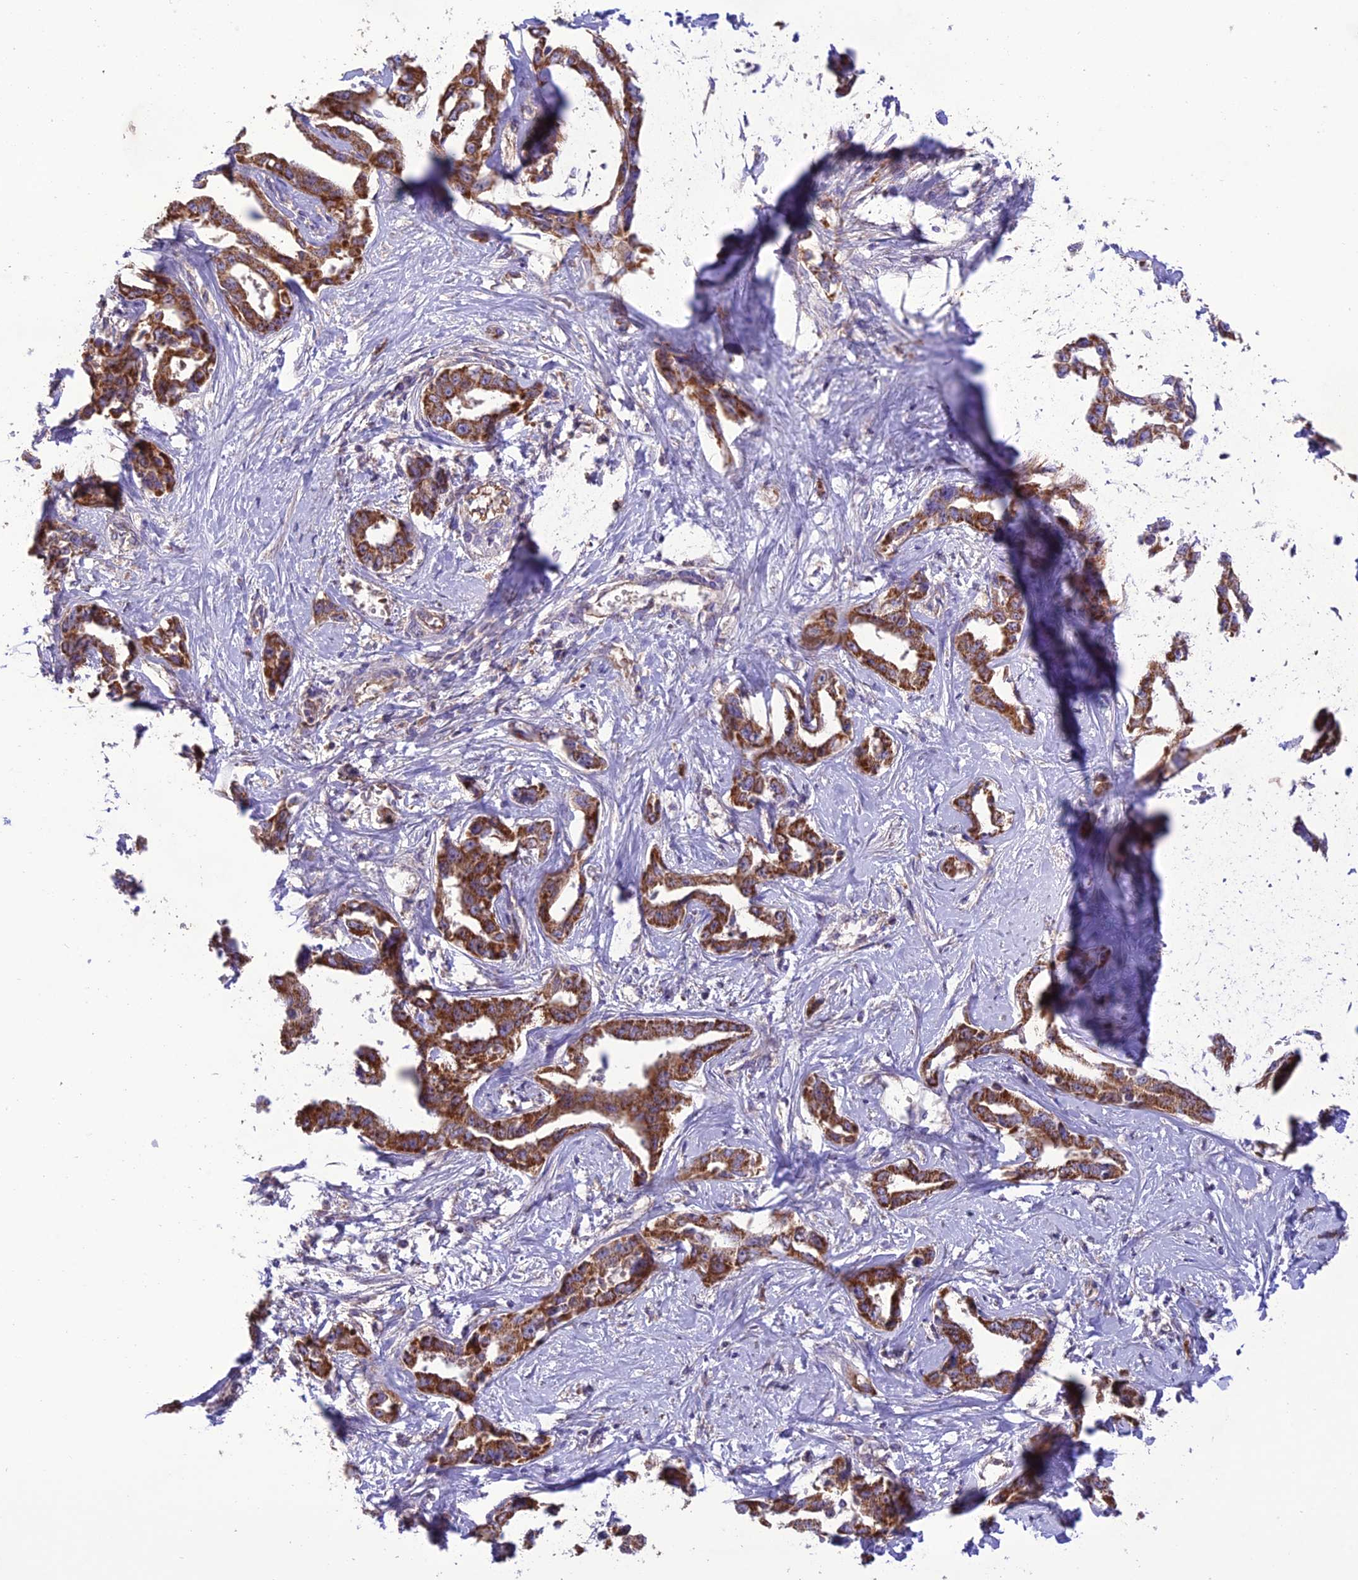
{"staining": {"intensity": "strong", "quantity": ">75%", "location": "cytoplasmic/membranous"}, "tissue": "liver cancer", "cell_type": "Tumor cells", "image_type": "cancer", "snomed": [{"axis": "morphology", "description": "Cholangiocarcinoma"}, {"axis": "topography", "description": "Liver"}], "caption": "High-magnification brightfield microscopy of liver cholangiocarcinoma stained with DAB (brown) and counterstained with hematoxylin (blue). tumor cells exhibit strong cytoplasmic/membranous staining is seen in approximately>75% of cells.", "gene": "NDUFAF1", "patient": {"sex": "male", "age": 59}}